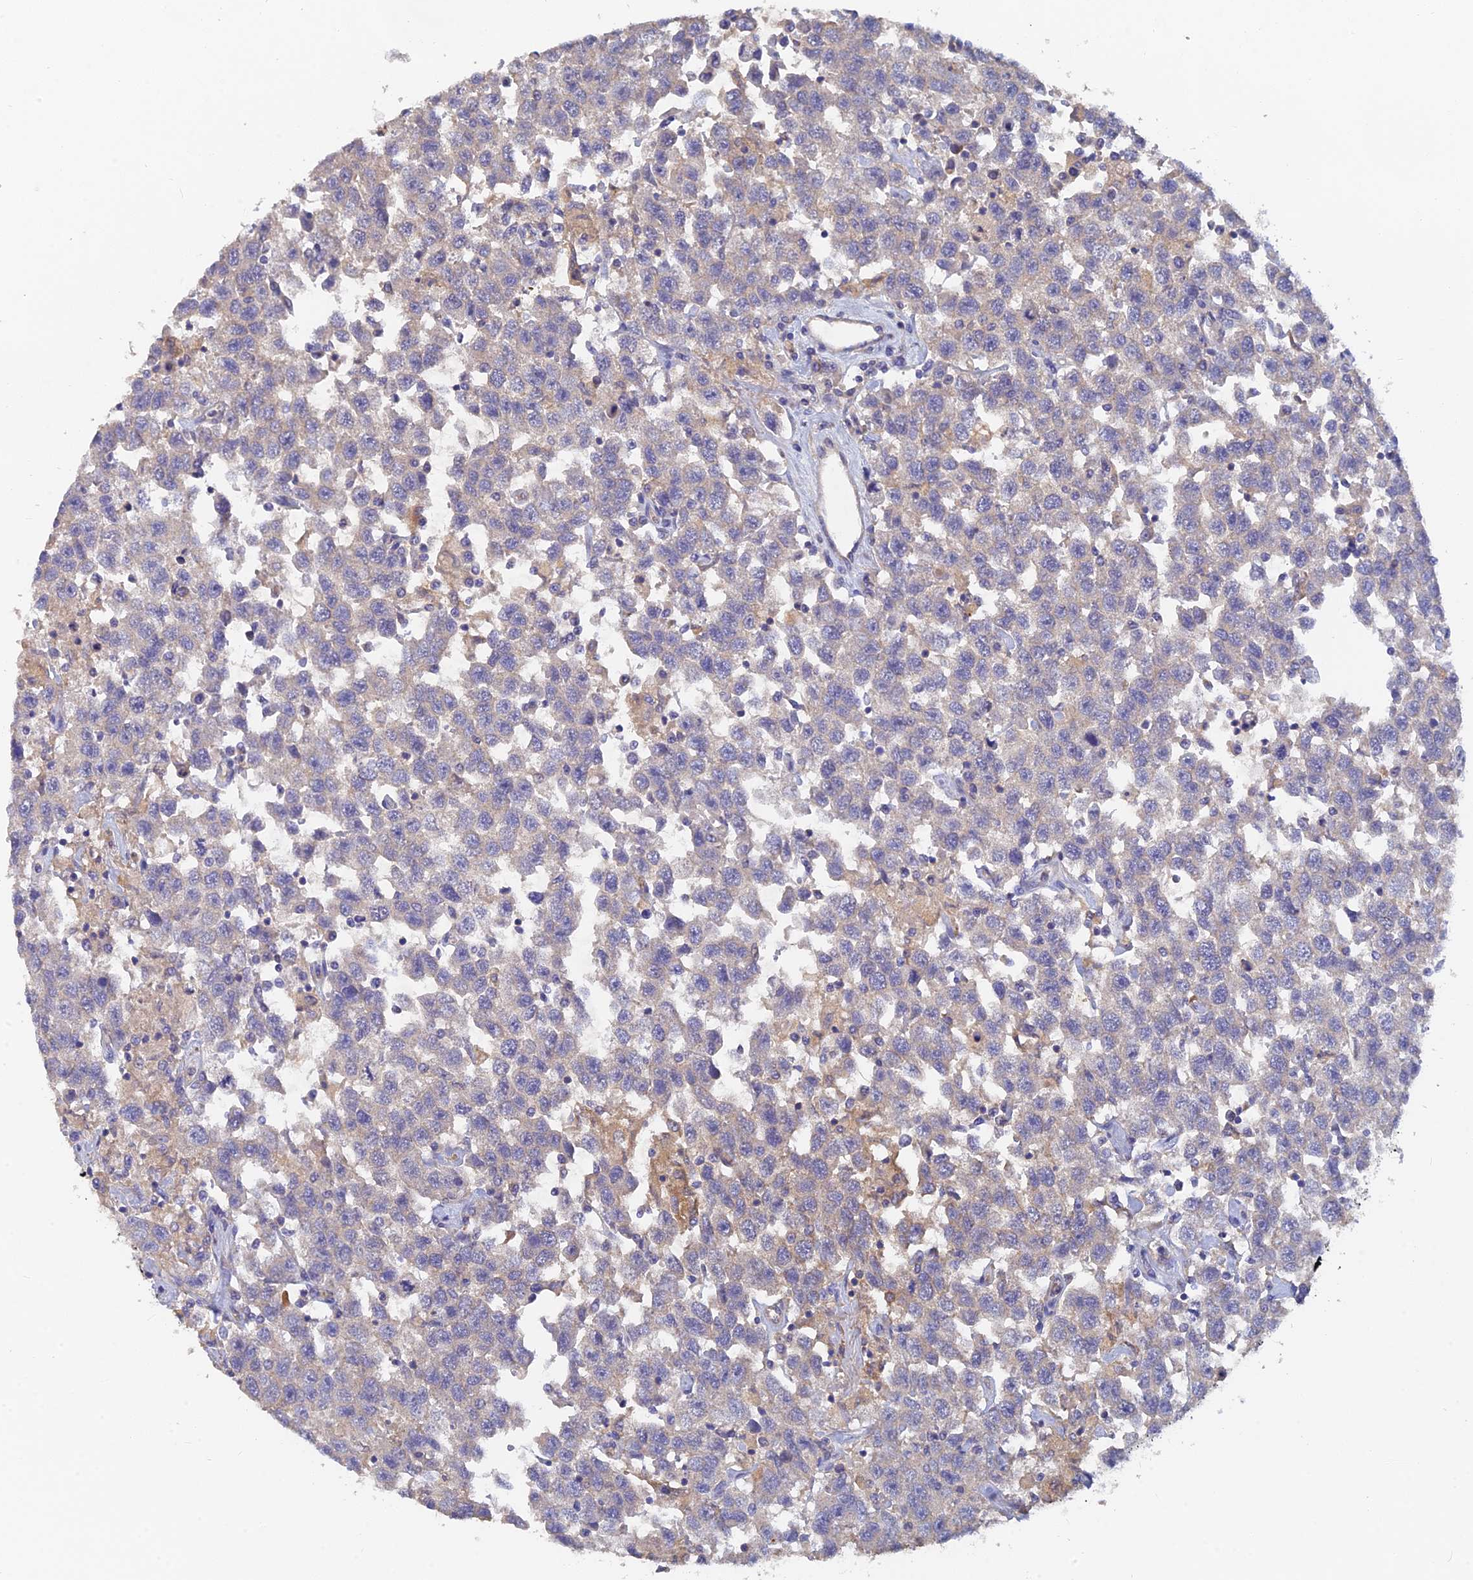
{"staining": {"intensity": "weak", "quantity": "<25%", "location": "cytoplasmic/membranous"}, "tissue": "testis cancer", "cell_type": "Tumor cells", "image_type": "cancer", "snomed": [{"axis": "morphology", "description": "Seminoma, NOS"}, {"axis": "topography", "description": "Testis"}], "caption": "An image of human testis cancer (seminoma) is negative for staining in tumor cells. (Immunohistochemistry, brightfield microscopy, high magnification).", "gene": "ARRDC1", "patient": {"sex": "male", "age": 41}}